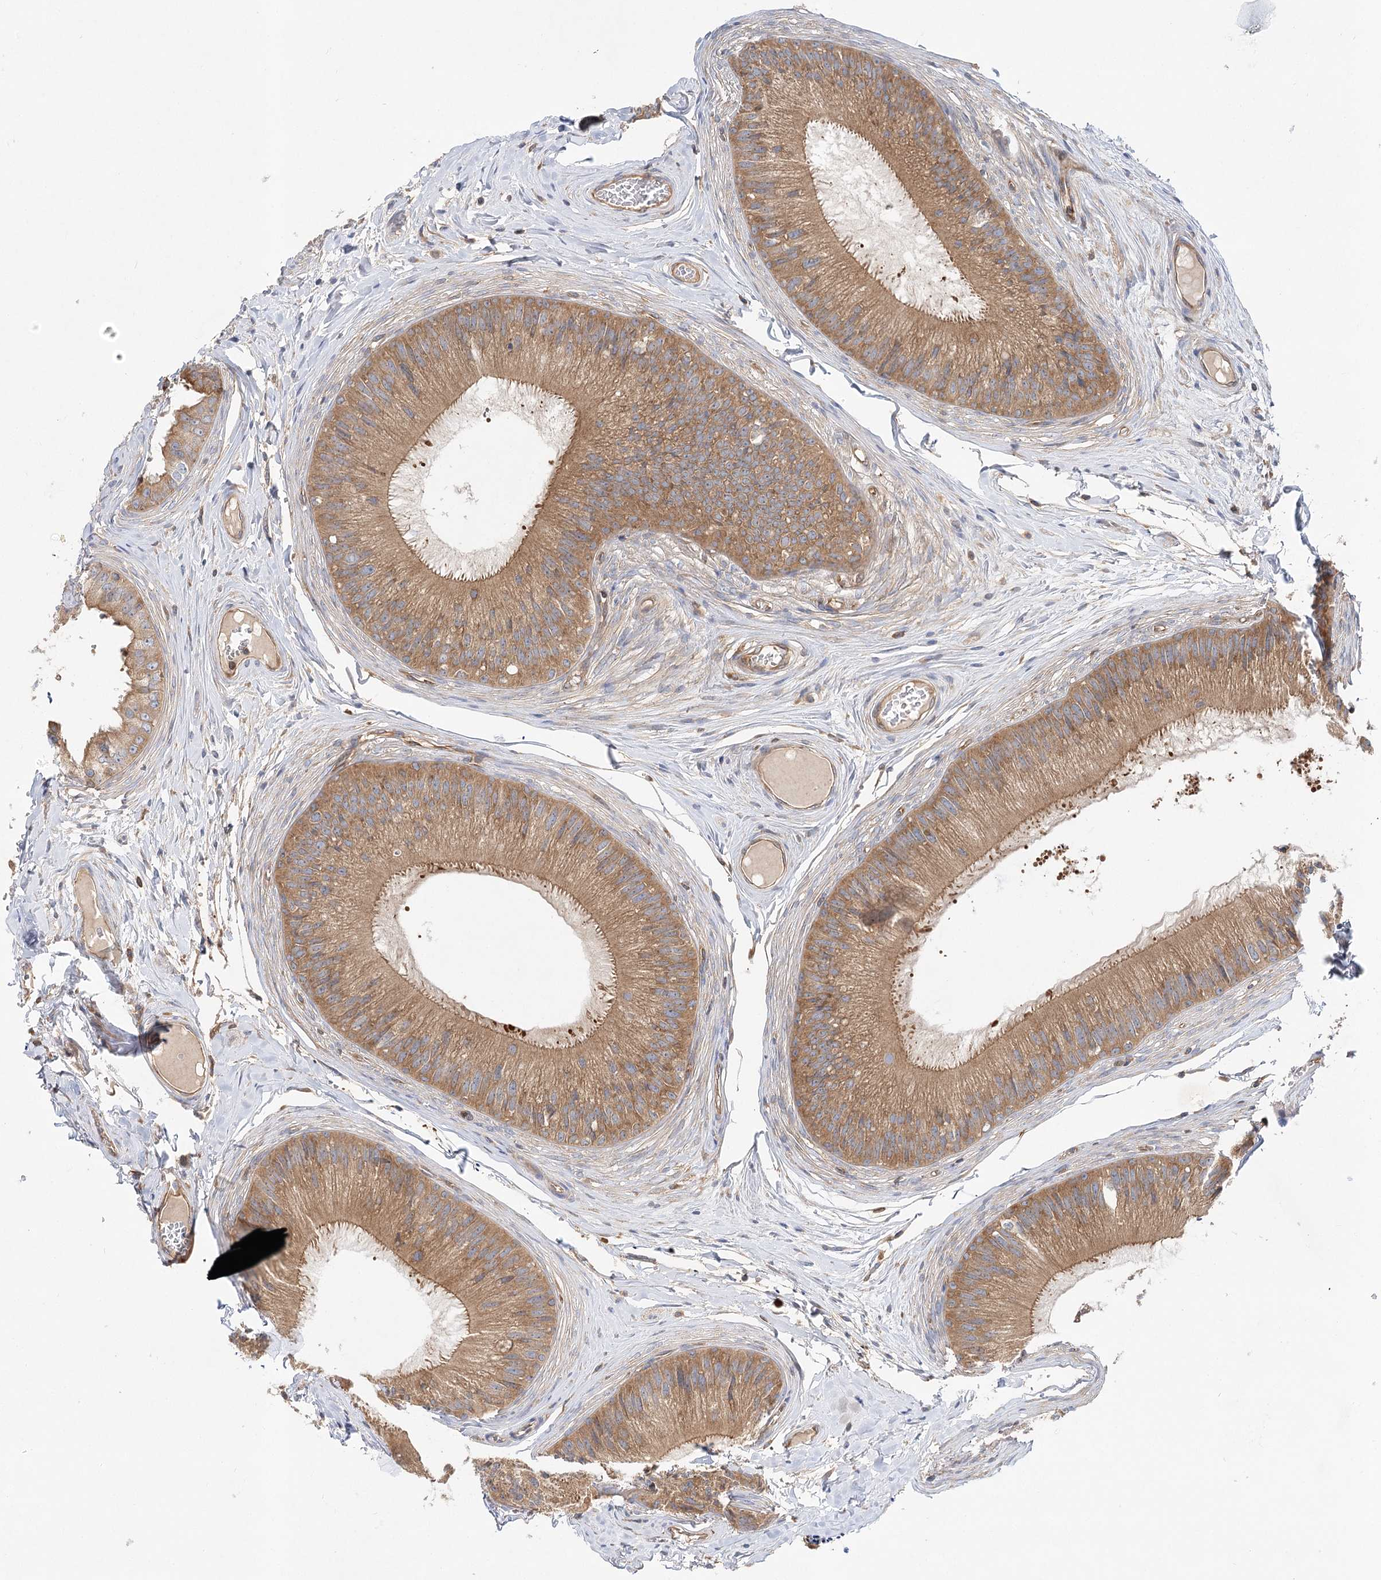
{"staining": {"intensity": "moderate", "quantity": ">75%", "location": "cytoplasmic/membranous"}, "tissue": "epididymis", "cell_type": "Glandular cells", "image_type": "normal", "snomed": [{"axis": "morphology", "description": "Normal tissue, NOS"}, {"axis": "topography", "description": "Epididymis"}], "caption": "A photomicrograph showing moderate cytoplasmic/membranous staining in about >75% of glandular cells in normal epididymis, as visualized by brown immunohistochemical staining.", "gene": "ABRAXAS2", "patient": {"sex": "male", "age": 31}}